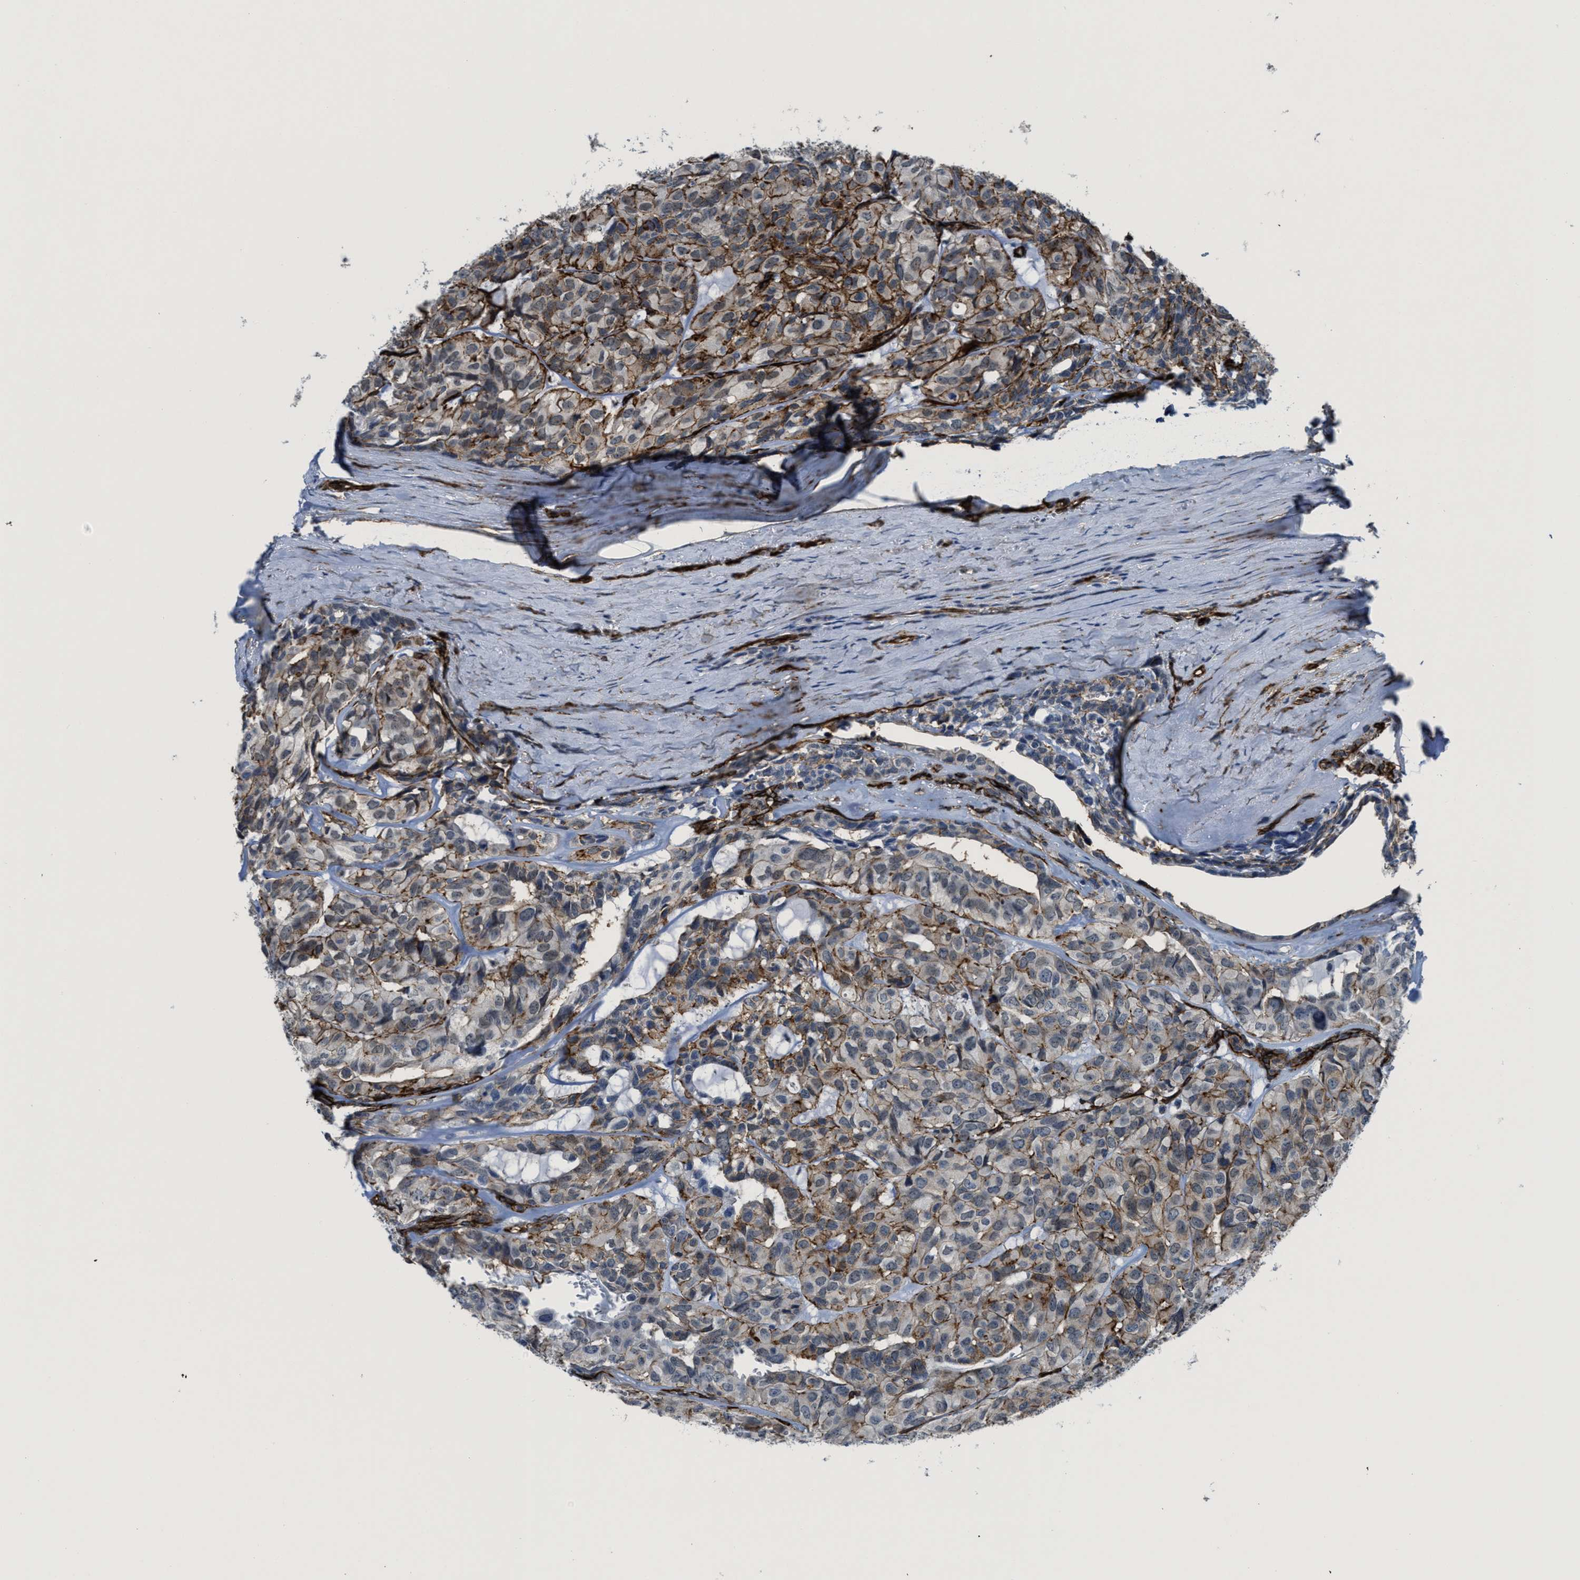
{"staining": {"intensity": "moderate", "quantity": ">75%", "location": "cytoplasmic/membranous"}, "tissue": "head and neck cancer", "cell_type": "Tumor cells", "image_type": "cancer", "snomed": [{"axis": "morphology", "description": "Adenocarcinoma, NOS"}, {"axis": "topography", "description": "Salivary gland, NOS"}, {"axis": "topography", "description": "Head-Neck"}], "caption": "About >75% of tumor cells in human adenocarcinoma (head and neck) display moderate cytoplasmic/membranous protein expression as visualized by brown immunohistochemical staining.", "gene": "NAB1", "patient": {"sex": "female", "age": 76}}